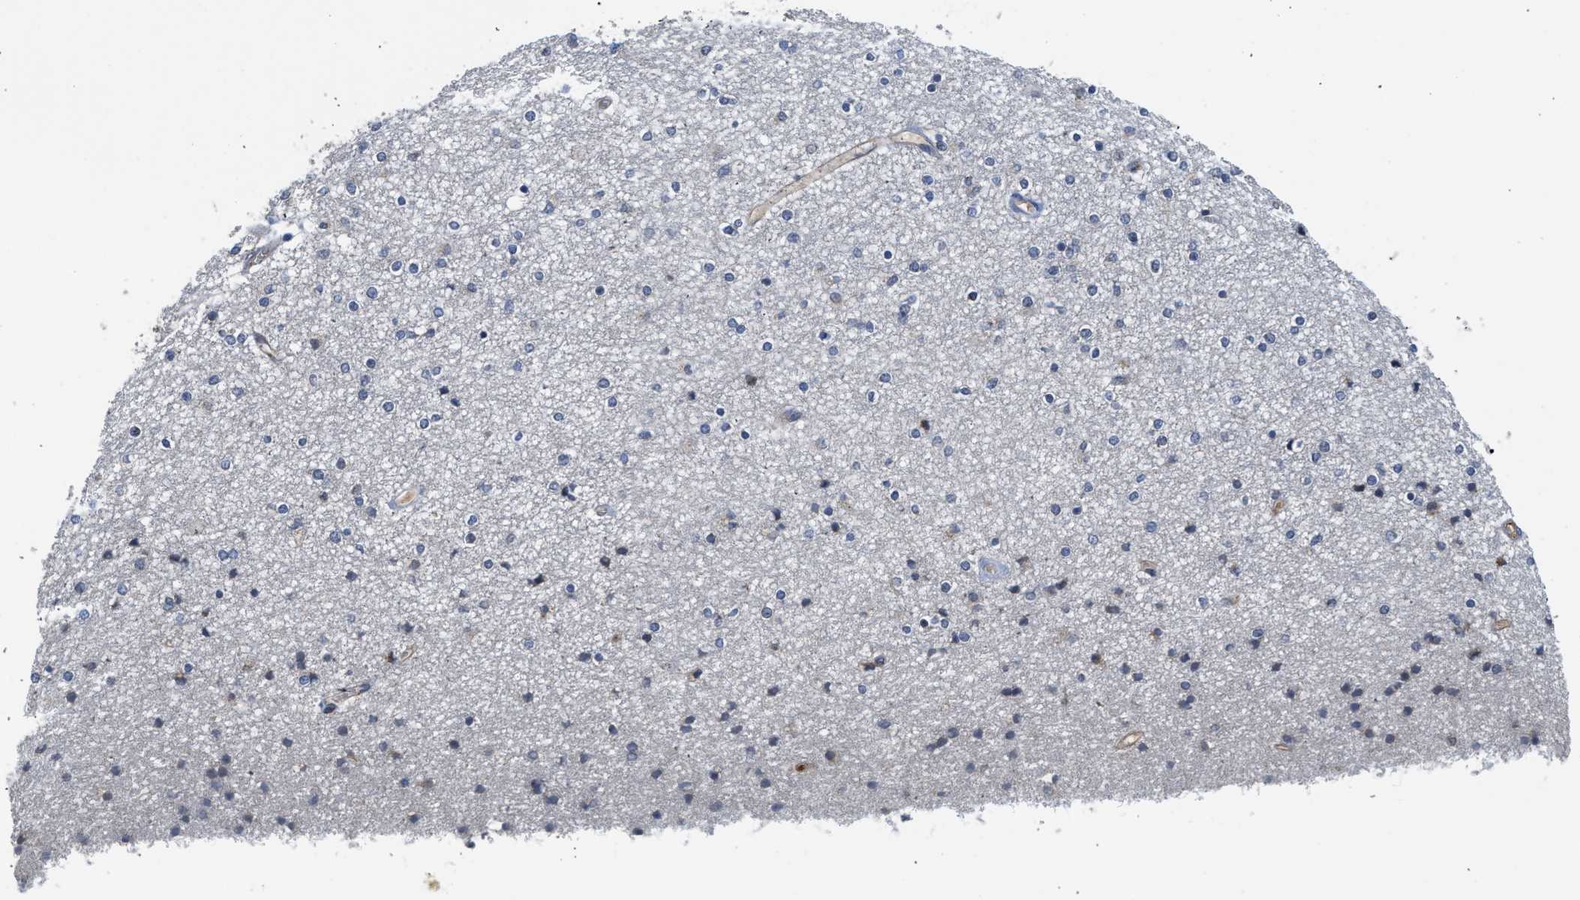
{"staining": {"intensity": "negative", "quantity": "none", "location": "none"}, "tissue": "caudate", "cell_type": "Glial cells", "image_type": "normal", "snomed": [{"axis": "morphology", "description": "Normal tissue, NOS"}, {"axis": "topography", "description": "Lateral ventricle wall"}], "caption": "Immunohistochemistry of benign caudate displays no staining in glial cells.", "gene": "PIM1", "patient": {"sex": "female", "age": 54}}